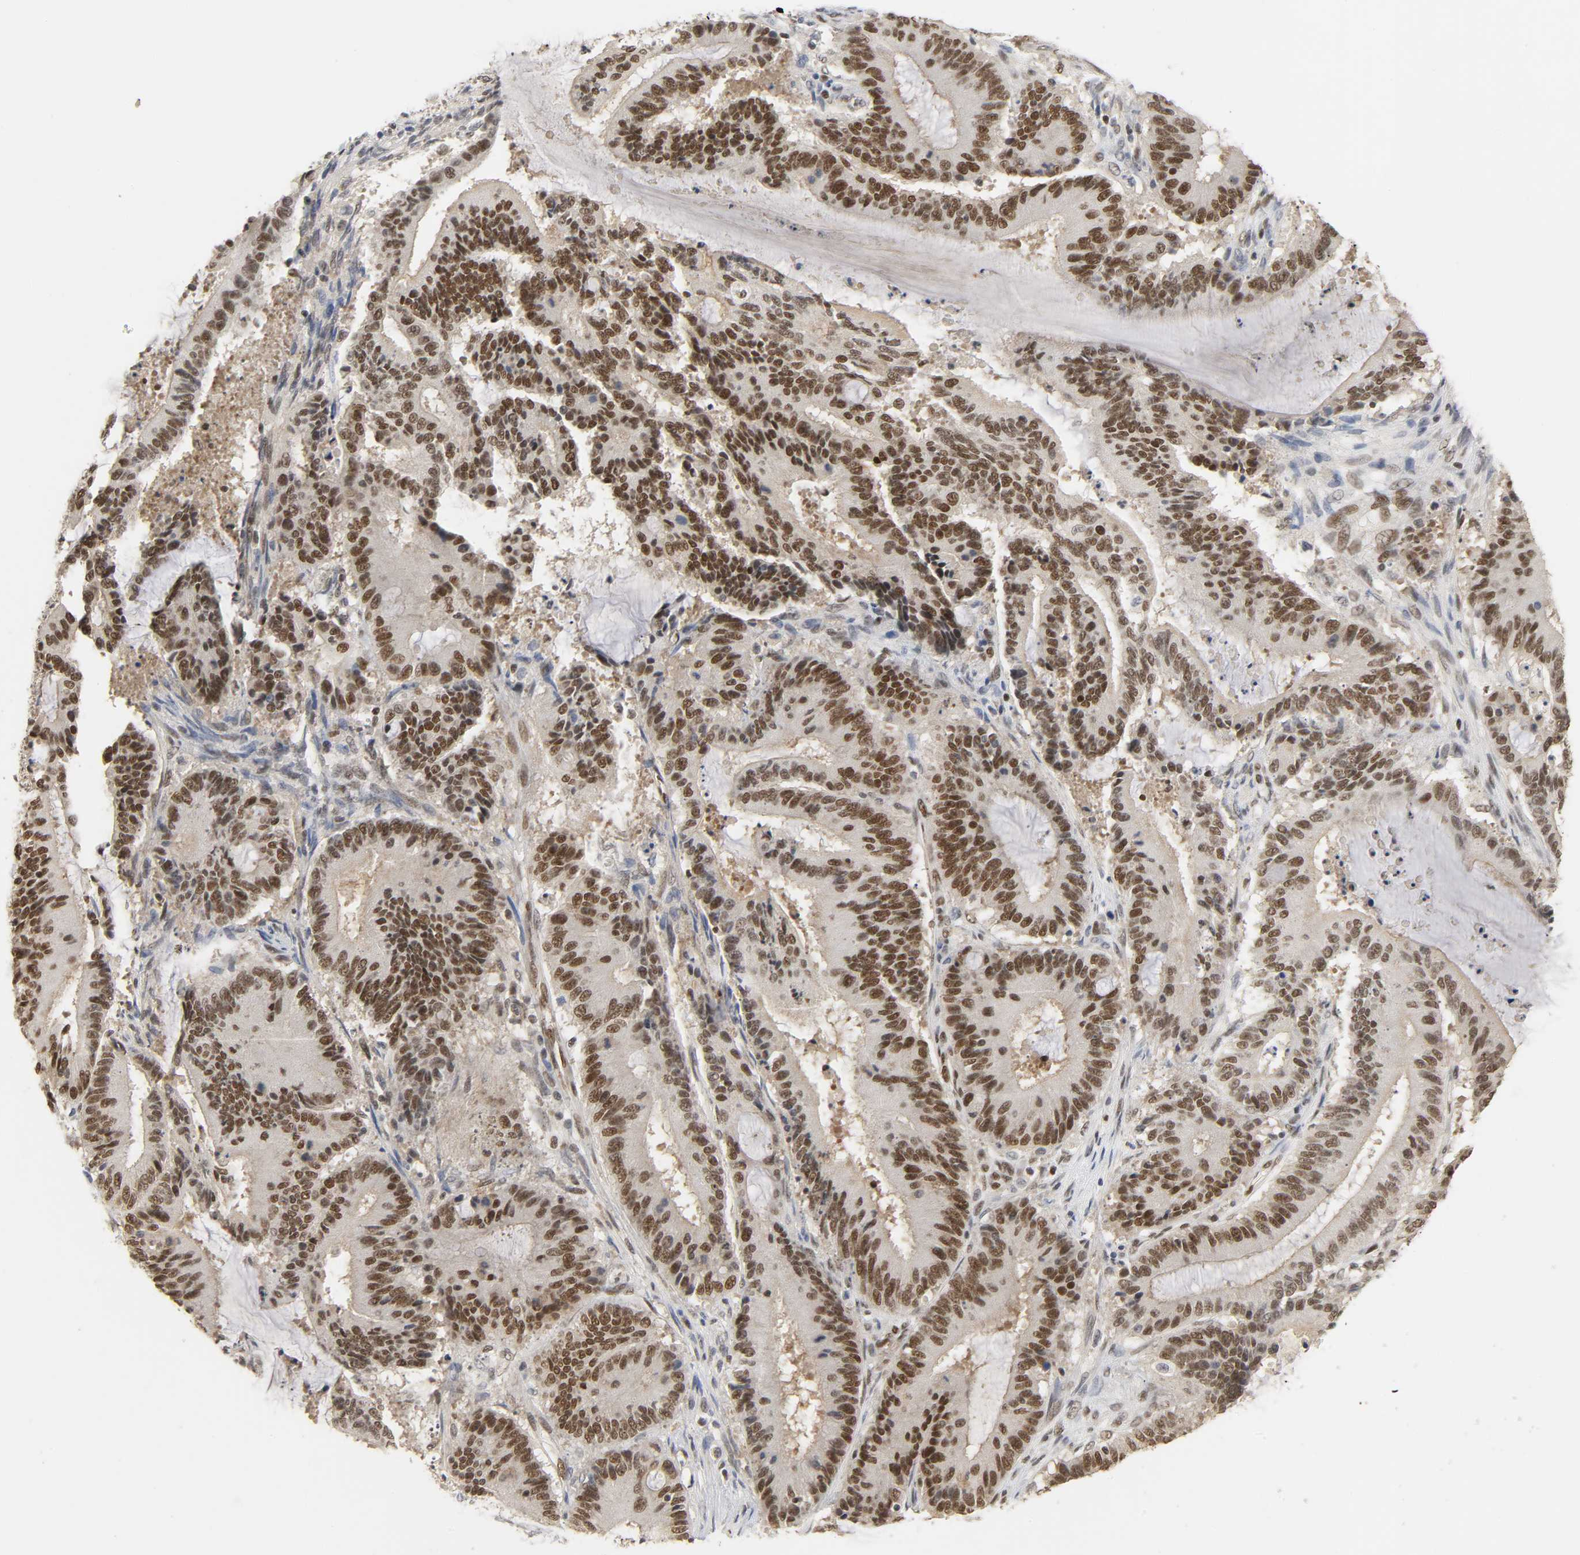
{"staining": {"intensity": "strong", "quantity": ">75%", "location": "nuclear"}, "tissue": "liver cancer", "cell_type": "Tumor cells", "image_type": "cancer", "snomed": [{"axis": "morphology", "description": "Cholangiocarcinoma"}, {"axis": "topography", "description": "Liver"}], "caption": "Immunohistochemical staining of liver cancer (cholangiocarcinoma) displays high levels of strong nuclear positivity in about >75% of tumor cells. The protein of interest is shown in brown color, while the nuclei are stained blue.", "gene": "NCOA6", "patient": {"sex": "female", "age": 73}}